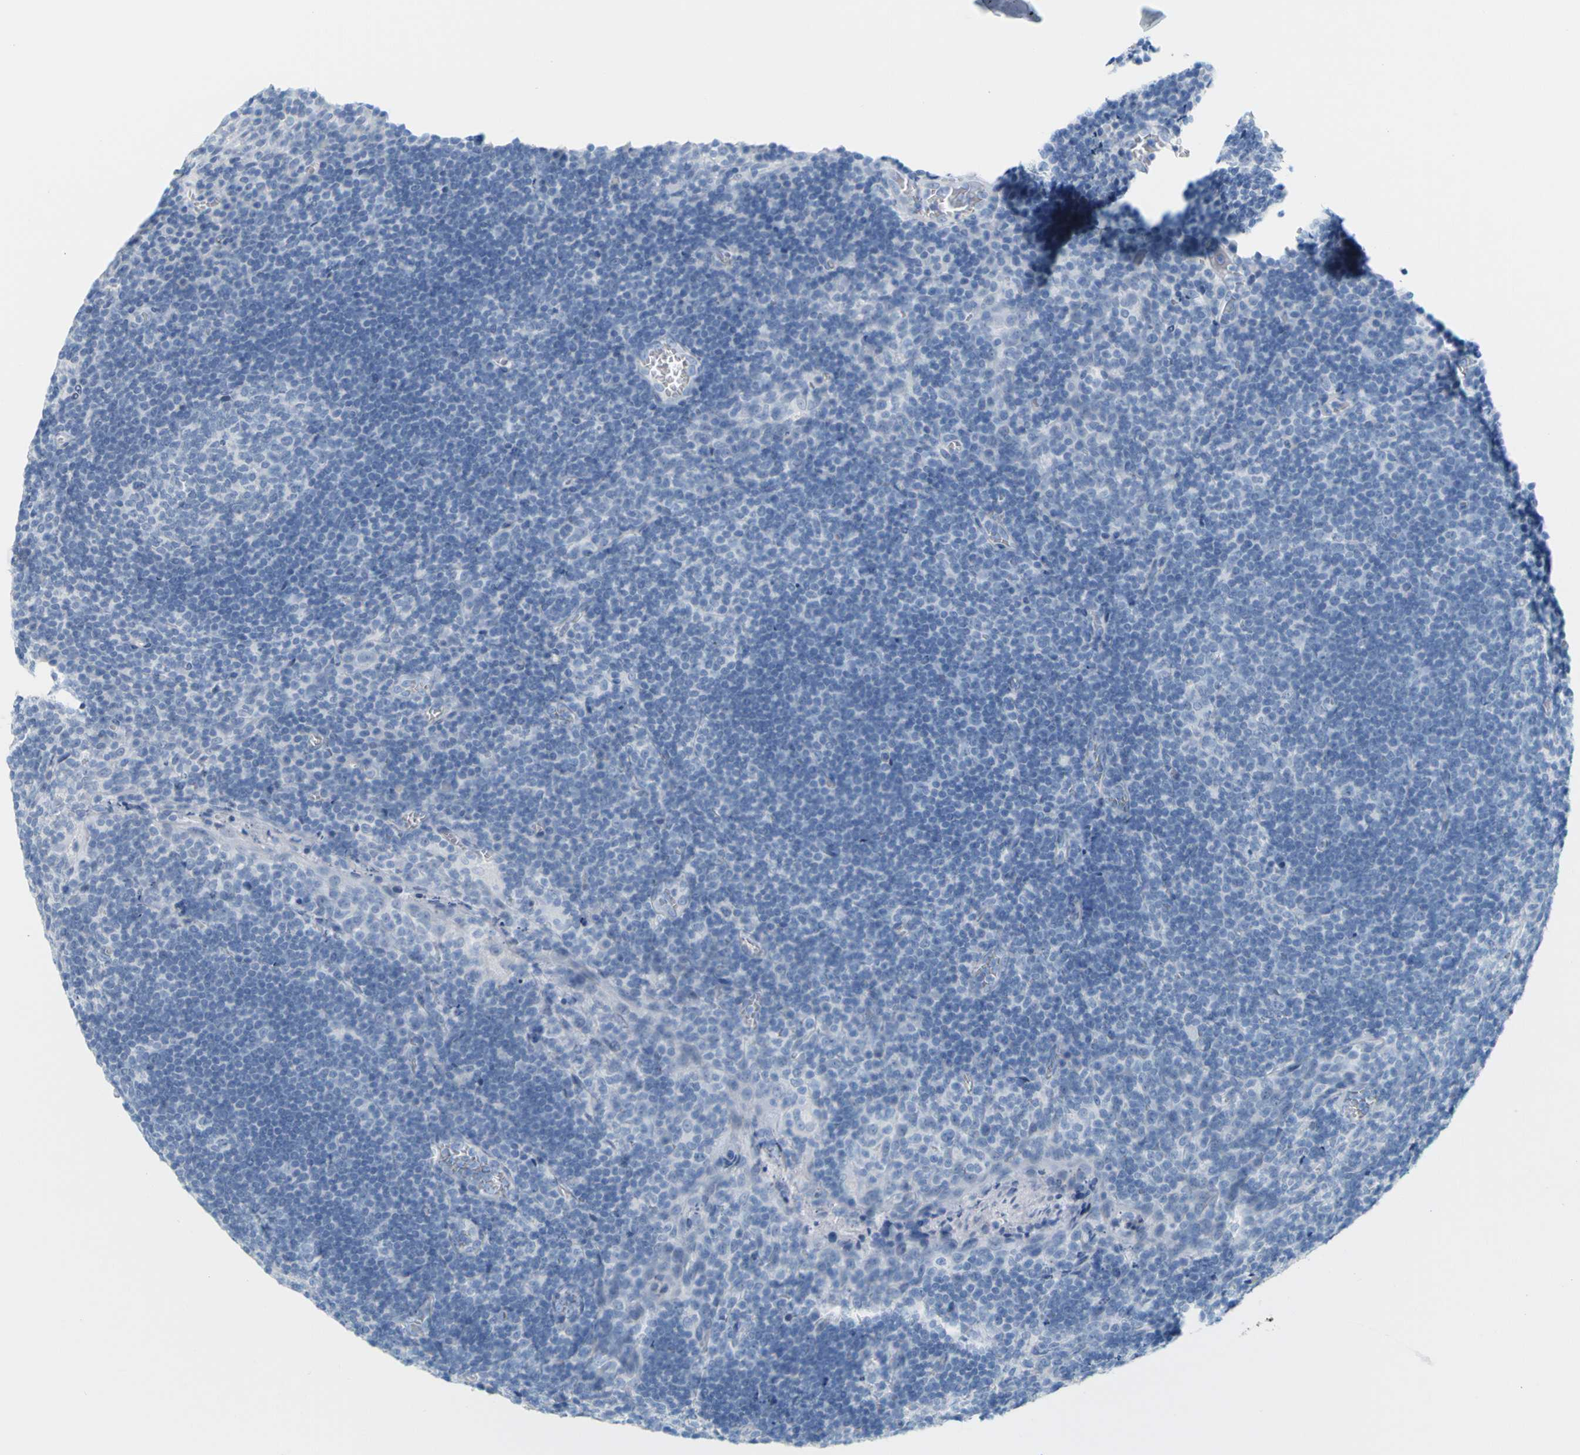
{"staining": {"intensity": "negative", "quantity": "none", "location": "none"}, "tissue": "tonsil", "cell_type": "Germinal center cells", "image_type": "normal", "snomed": [{"axis": "morphology", "description": "Normal tissue, NOS"}, {"axis": "topography", "description": "Tonsil"}], "caption": "Immunohistochemistry micrograph of normal tonsil stained for a protein (brown), which displays no staining in germinal center cells.", "gene": "OPN1SW", "patient": {"sex": "male", "age": 37}}